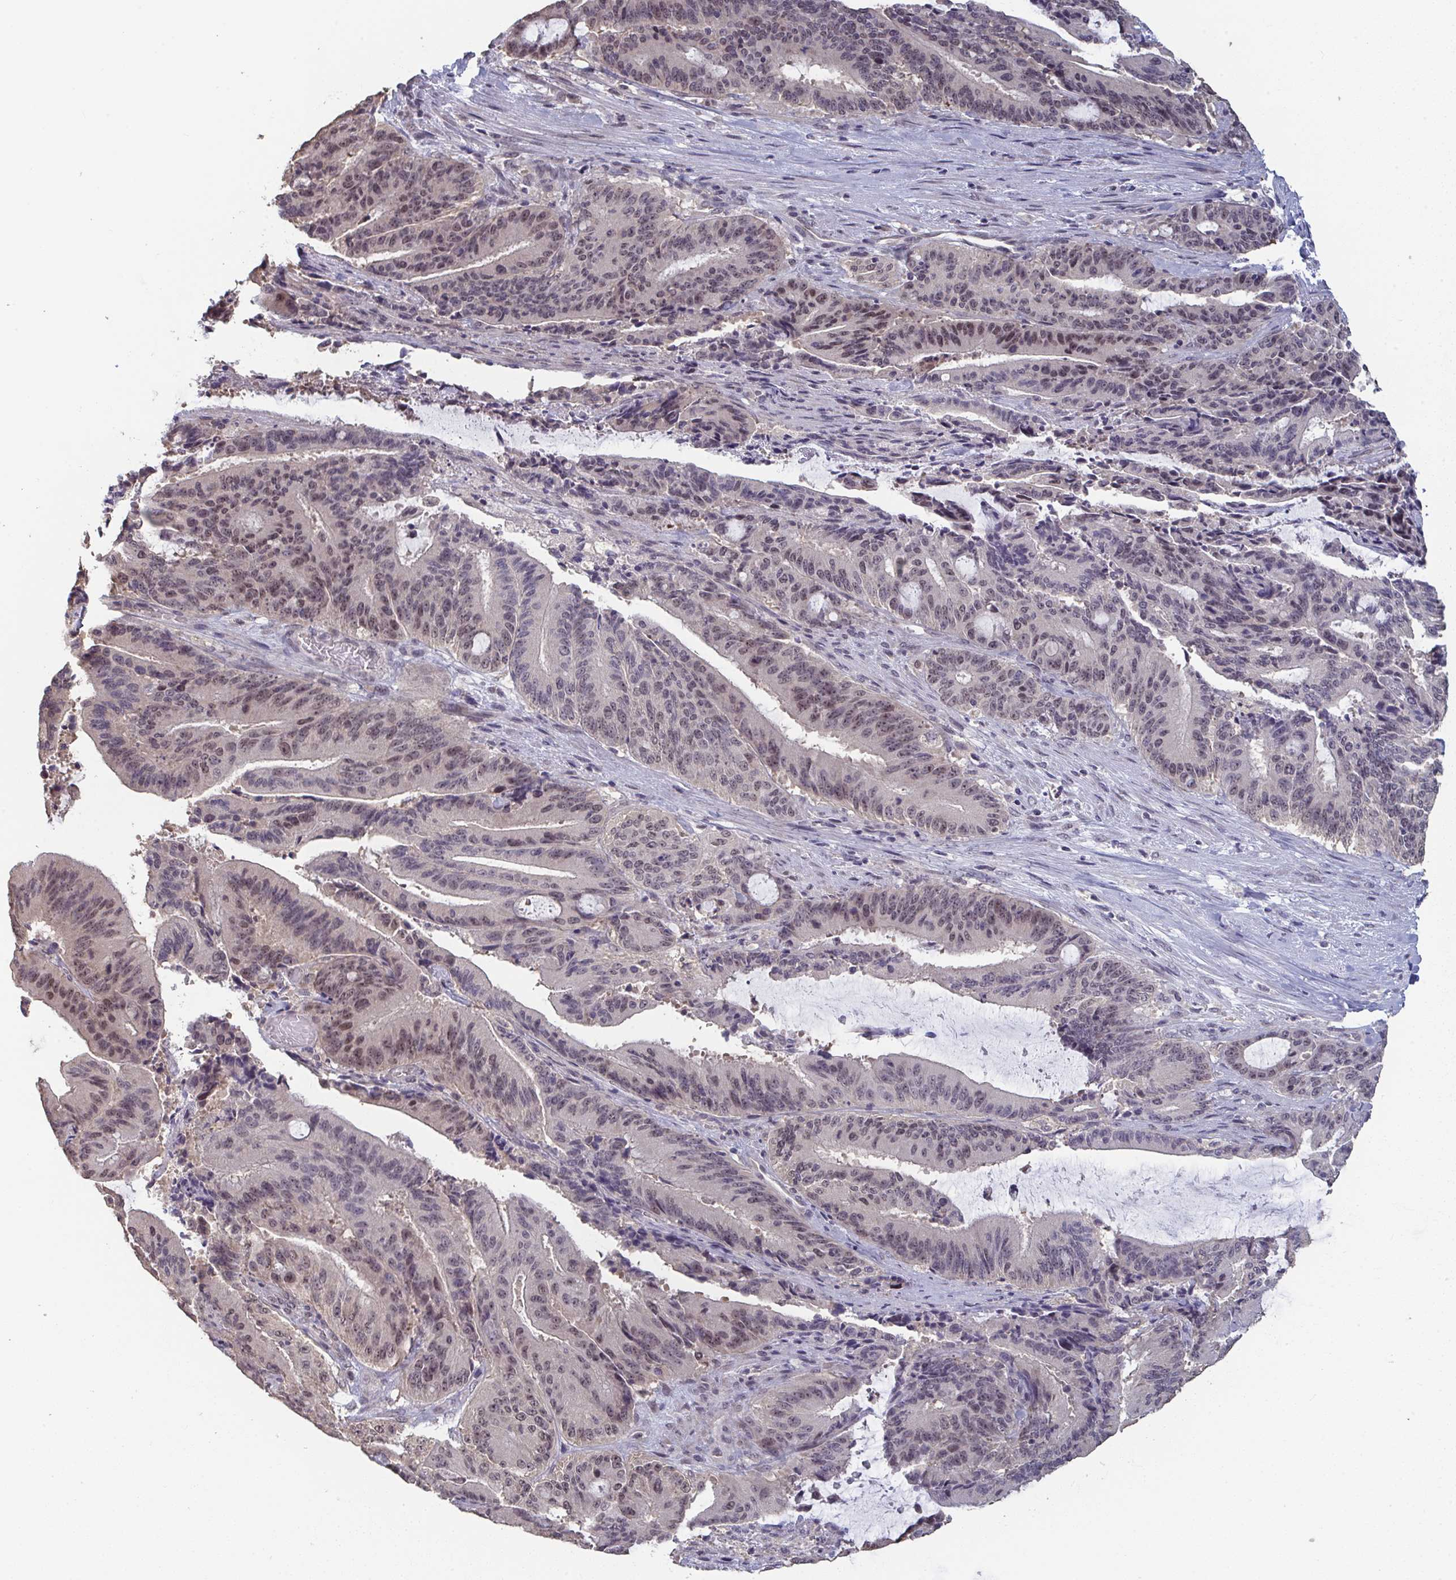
{"staining": {"intensity": "weak", "quantity": "25%-75%", "location": "nuclear"}, "tissue": "liver cancer", "cell_type": "Tumor cells", "image_type": "cancer", "snomed": [{"axis": "morphology", "description": "Normal tissue, NOS"}, {"axis": "morphology", "description": "Cholangiocarcinoma"}, {"axis": "topography", "description": "Liver"}, {"axis": "topography", "description": "Peripheral nerve tissue"}], "caption": "Immunohistochemical staining of cholangiocarcinoma (liver) demonstrates low levels of weak nuclear protein expression in about 25%-75% of tumor cells.", "gene": "LIX1", "patient": {"sex": "female", "age": 73}}